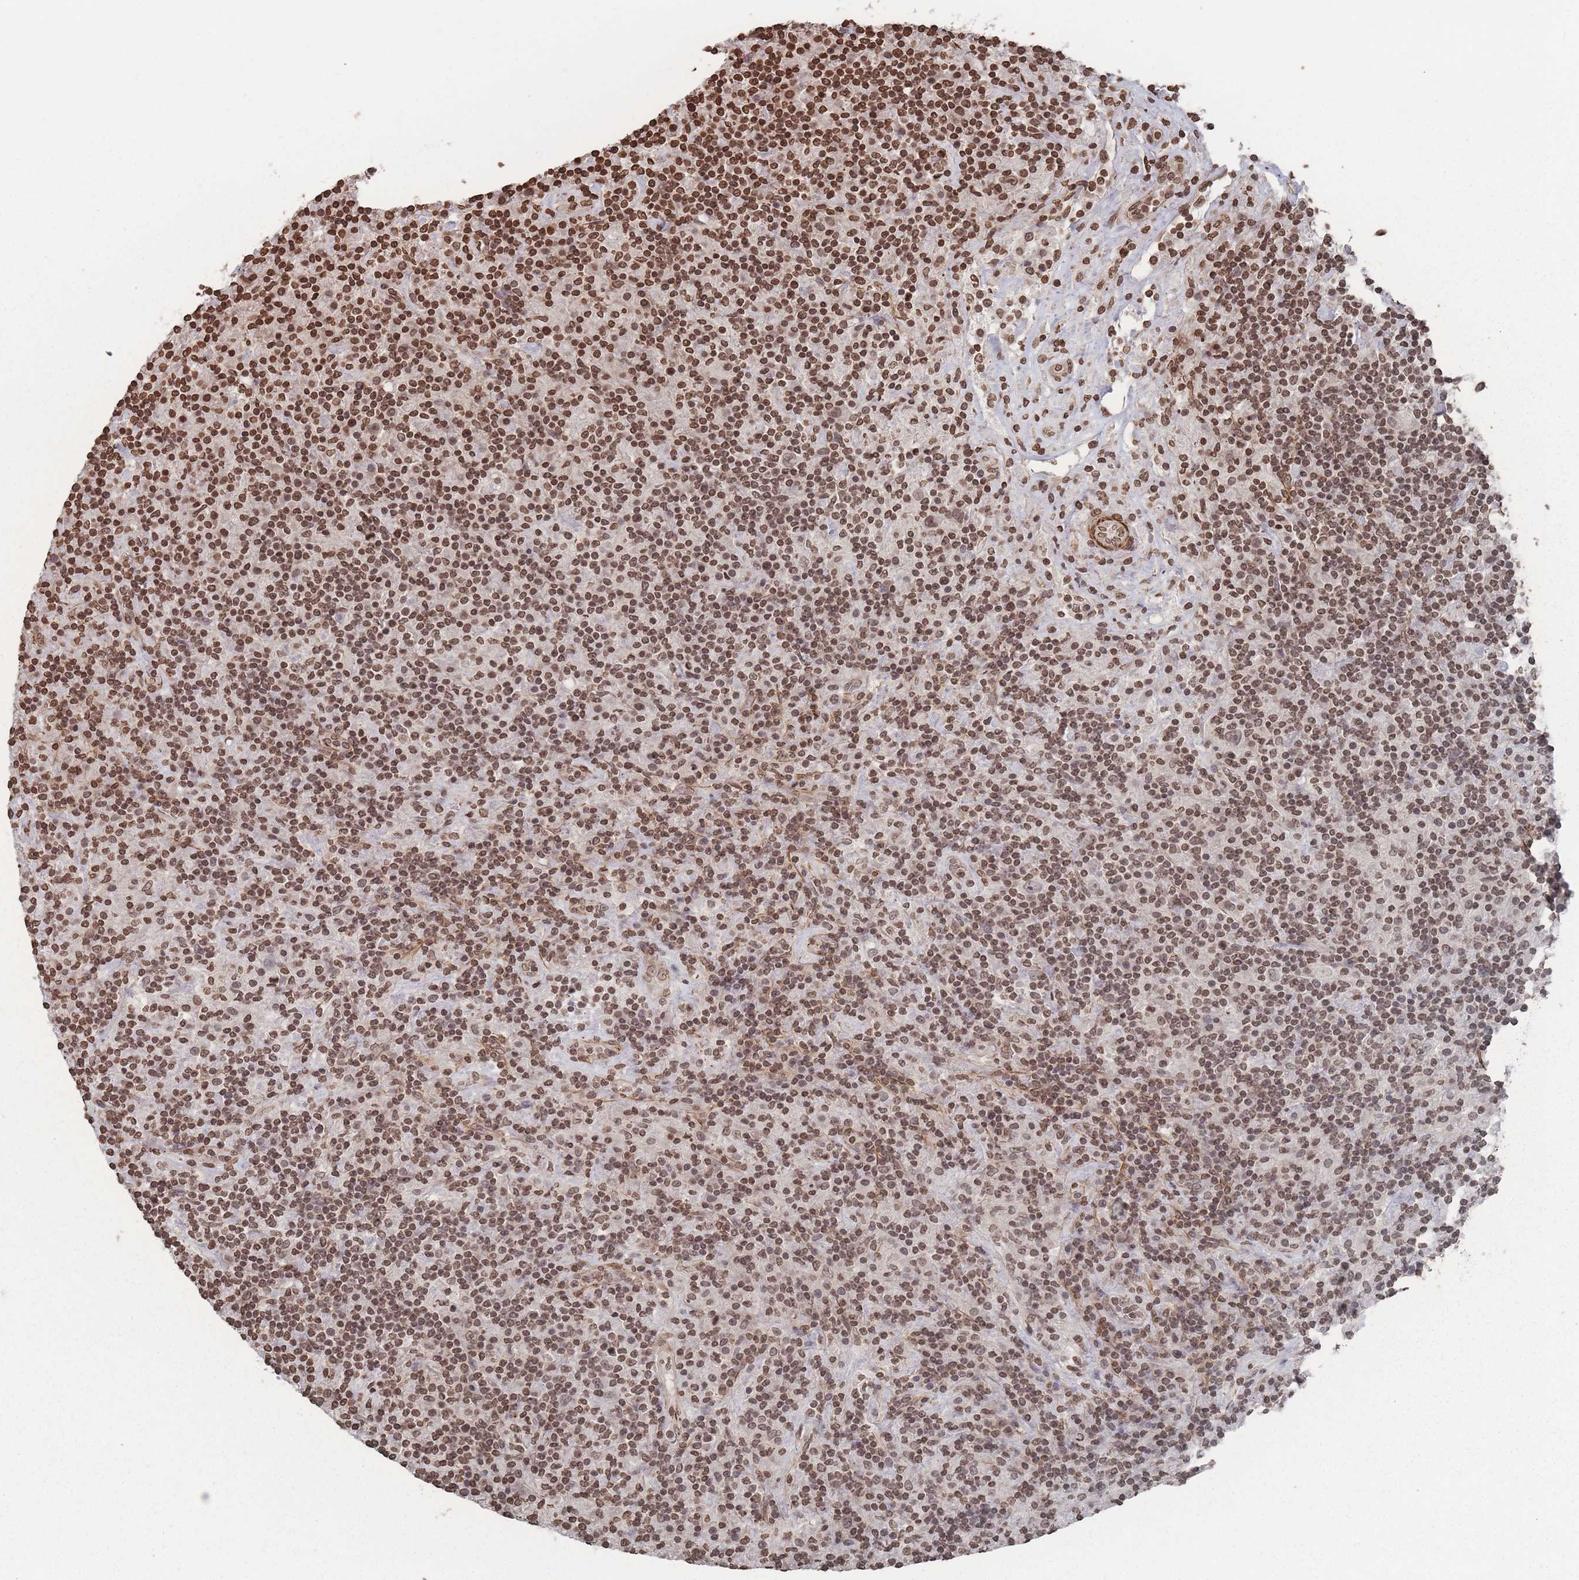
{"staining": {"intensity": "weak", "quantity": ">75%", "location": "nuclear"}, "tissue": "lymphoma", "cell_type": "Tumor cells", "image_type": "cancer", "snomed": [{"axis": "morphology", "description": "Hodgkin's disease, NOS"}, {"axis": "topography", "description": "Lymph node"}], "caption": "Lymphoma stained with a protein marker displays weak staining in tumor cells.", "gene": "PLEKHG5", "patient": {"sex": "male", "age": 70}}